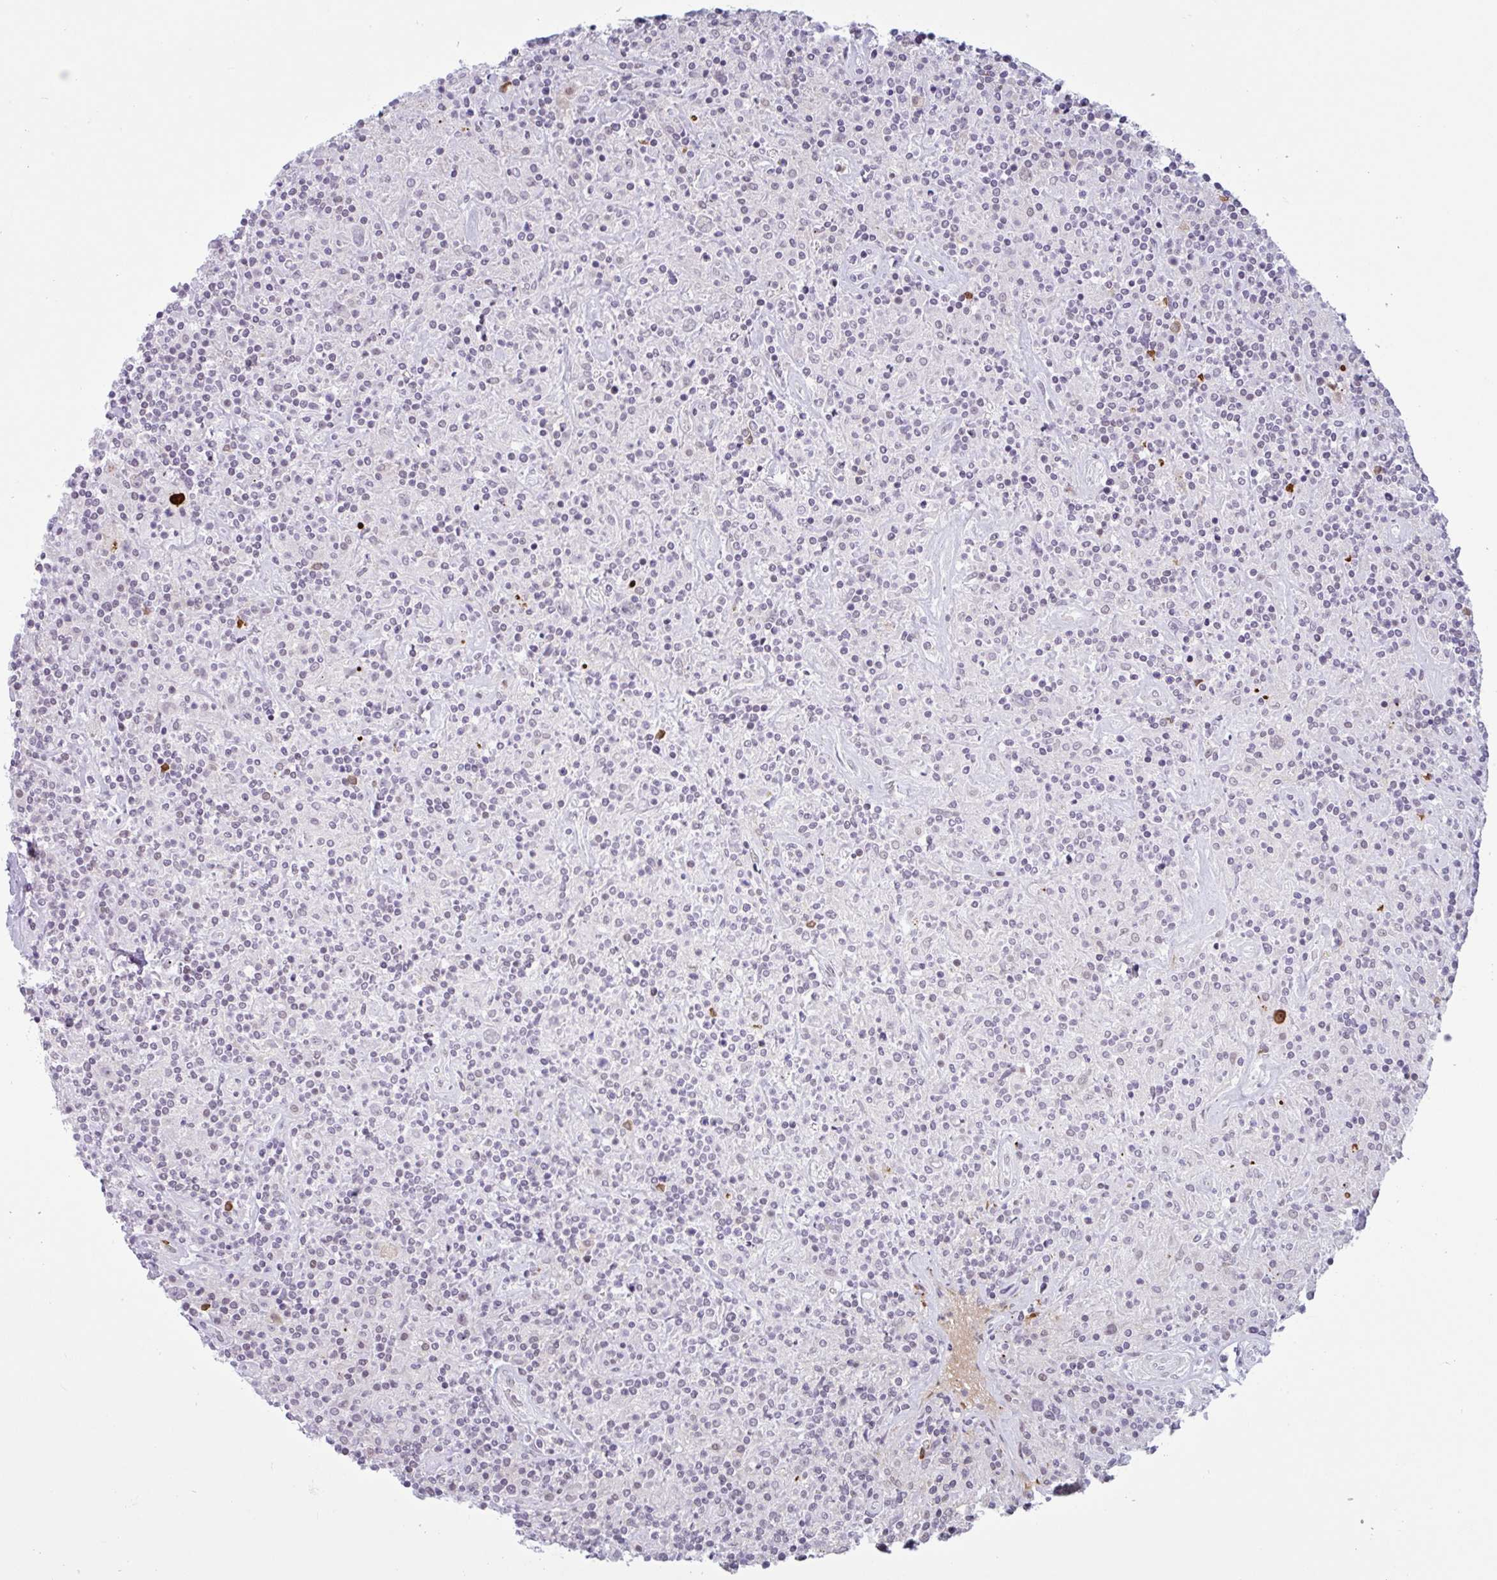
{"staining": {"intensity": "negative", "quantity": "none", "location": "none"}, "tissue": "lymphoma", "cell_type": "Tumor cells", "image_type": "cancer", "snomed": [{"axis": "morphology", "description": "Hodgkin's disease, NOS"}, {"axis": "topography", "description": "Lymph node"}], "caption": "A micrograph of Hodgkin's disease stained for a protein reveals no brown staining in tumor cells.", "gene": "PLG", "patient": {"sex": "male", "age": 70}}